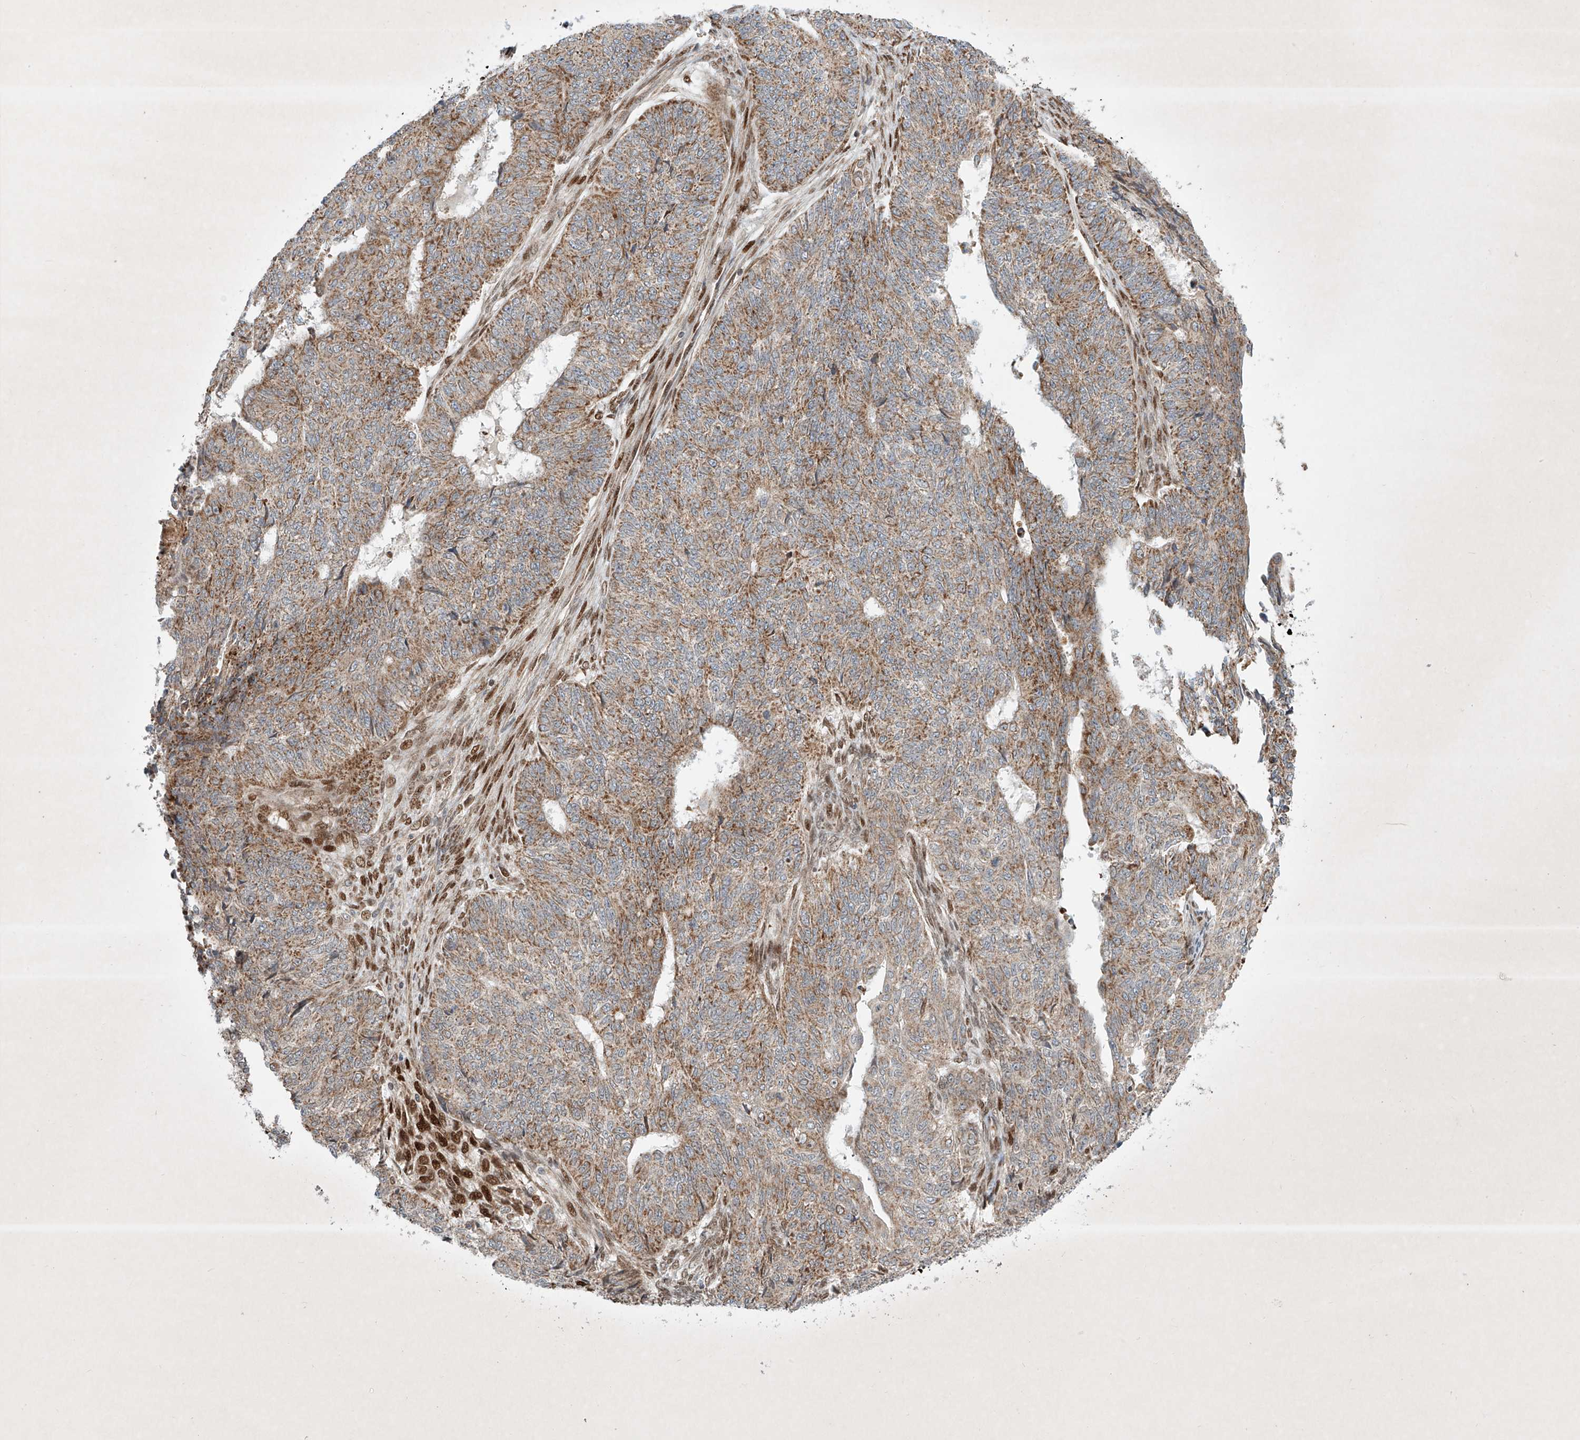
{"staining": {"intensity": "moderate", "quantity": ">75%", "location": "cytoplasmic/membranous"}, "tissue": "endometrial cancer", "cell_type": "Tumor cells", "image_type": "cancer", "snomed": [{"axis": "morphology", "description": "Adenocarcinoma, NOS"}, {"axis": "topography", "description": "Endometrium"}], "caption": "Endometrial cancer (adenocarcinoma) was stained to show a protein in brown. There is medium levels of moderate cytoplasmic/membranous staining in approximately >75% of tumor cells. (Stains: DAB (3,3'-diaminobenzidine) in brown, nuclei in blue, Microscopy: brightfield microscopy at high magnification).", "gene": "EPG5", "patient": {"sex": "female", "age": 32}}